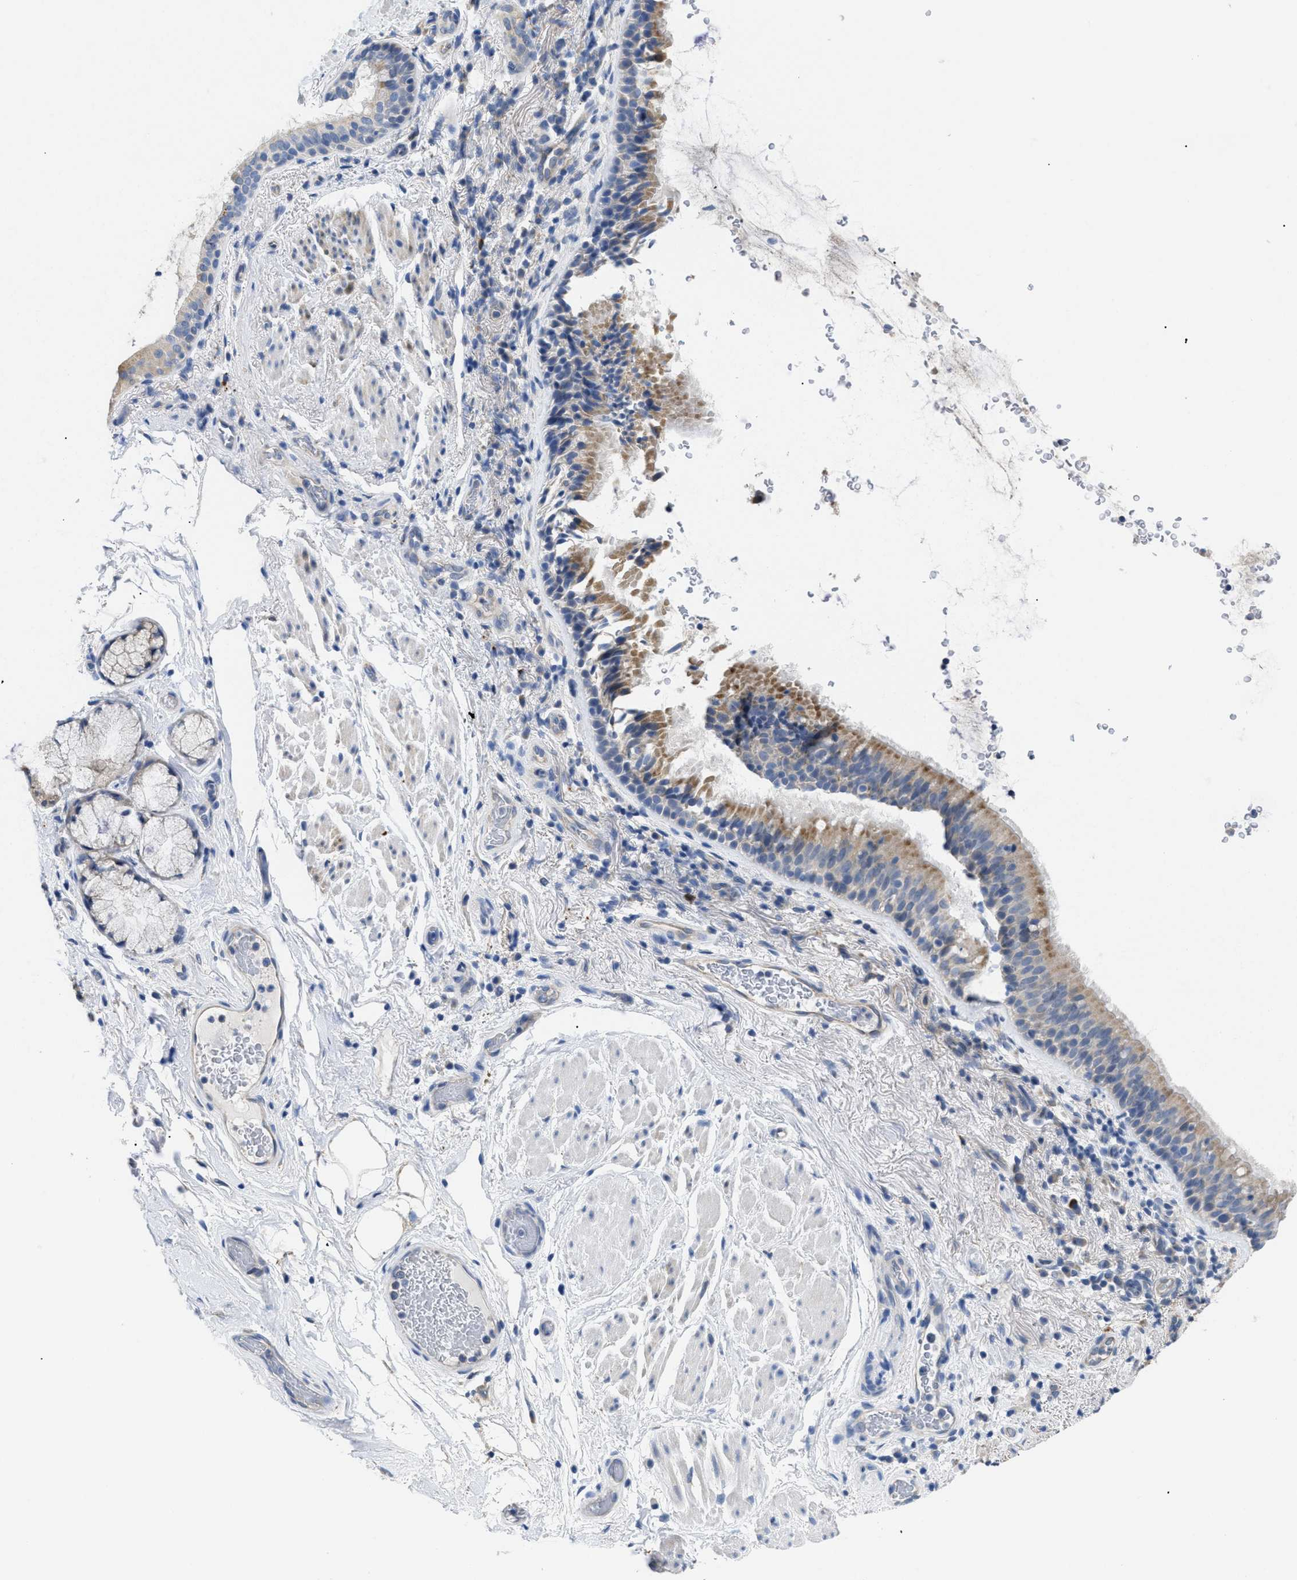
{"staining": {"intensity": "moderate", "quantity": "25%-75%", "location": "cytoplasmic/membranous"}, "tissue": "bronchus", "cell_type": "Respiratory epithelial cells", "image_type": "normal", "snomed": [{"axis": "morphology", "description": "Normal tissue, NOS"}, {"axis": "morphology", "description": "Inflammation, NOS"}, {"axis": "topography", "description": "Cartilage tissue"}, {"axis": "topography", "description": "Bronchus"}], "caption": "DAB immunohistochemical staining of normal human bronchus displays moderate cytoplasmic/membranous protein expression in approximately 25%-75% of respiratory epithelial cells. (DAB IHC, brown staining for protein, blue staining for nuclei).", "gene": "APOBEC2", "patient": {"sex": "male", "age": 77}}